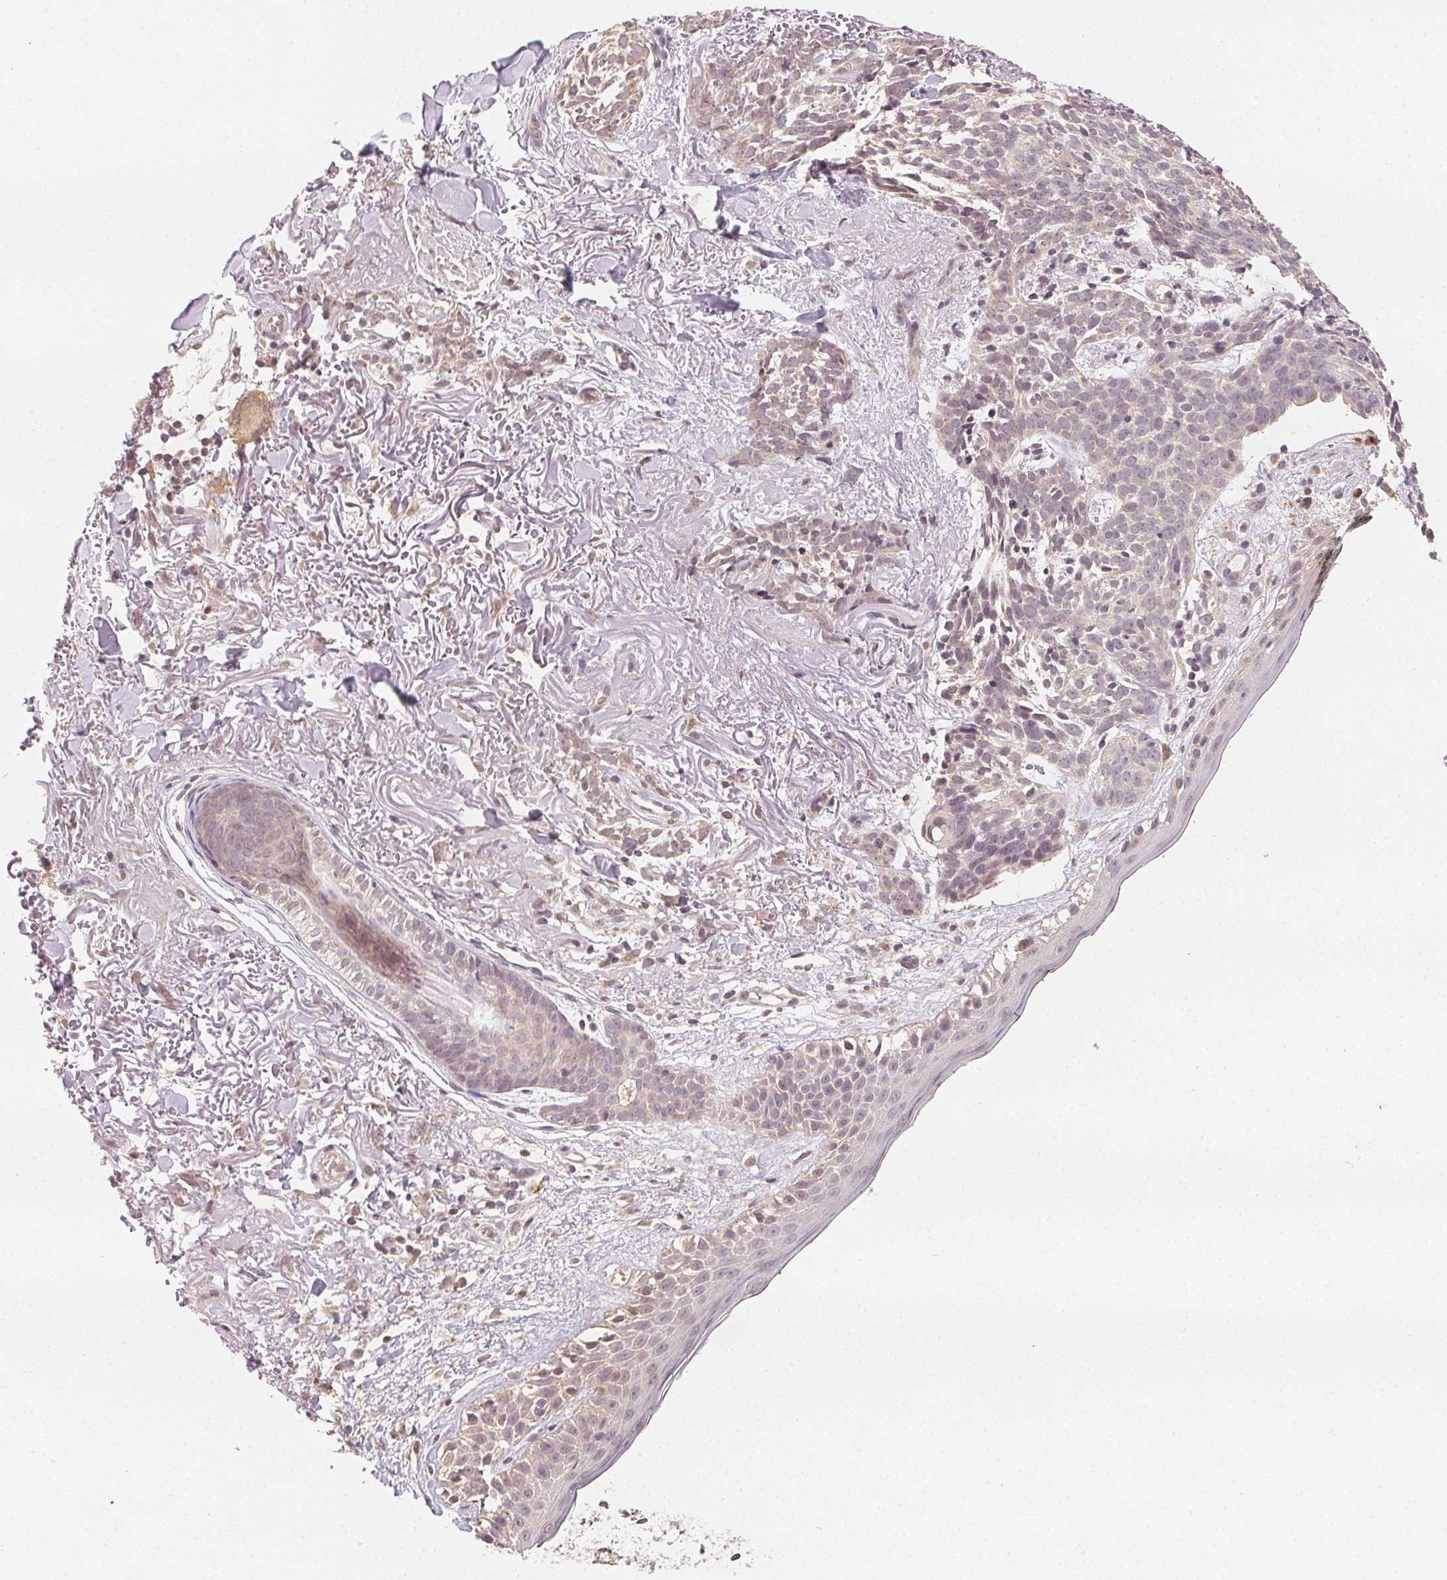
{"staining": {"intensity": "negative", "quantity": "none", "location": "none"}, "tissue": "skin cancer", "cell_type": "Tumor cells", "image_type": "cancer", "snomed": [{"axis": "morphology", "description": "Basal cell carcinoma"}, {"axis": "morphology", "description": "BCC, high aggressive"}, {"axis": "topography", "description": "Skin"}], "caption": "DAB (3,3'-diaminobenzidine) immunohistochemical staining of skin cancer reveals no significant staining in tumor cells.", "gene": "SEZ6L2", "patient": {"sex": "female", "age": 86}}